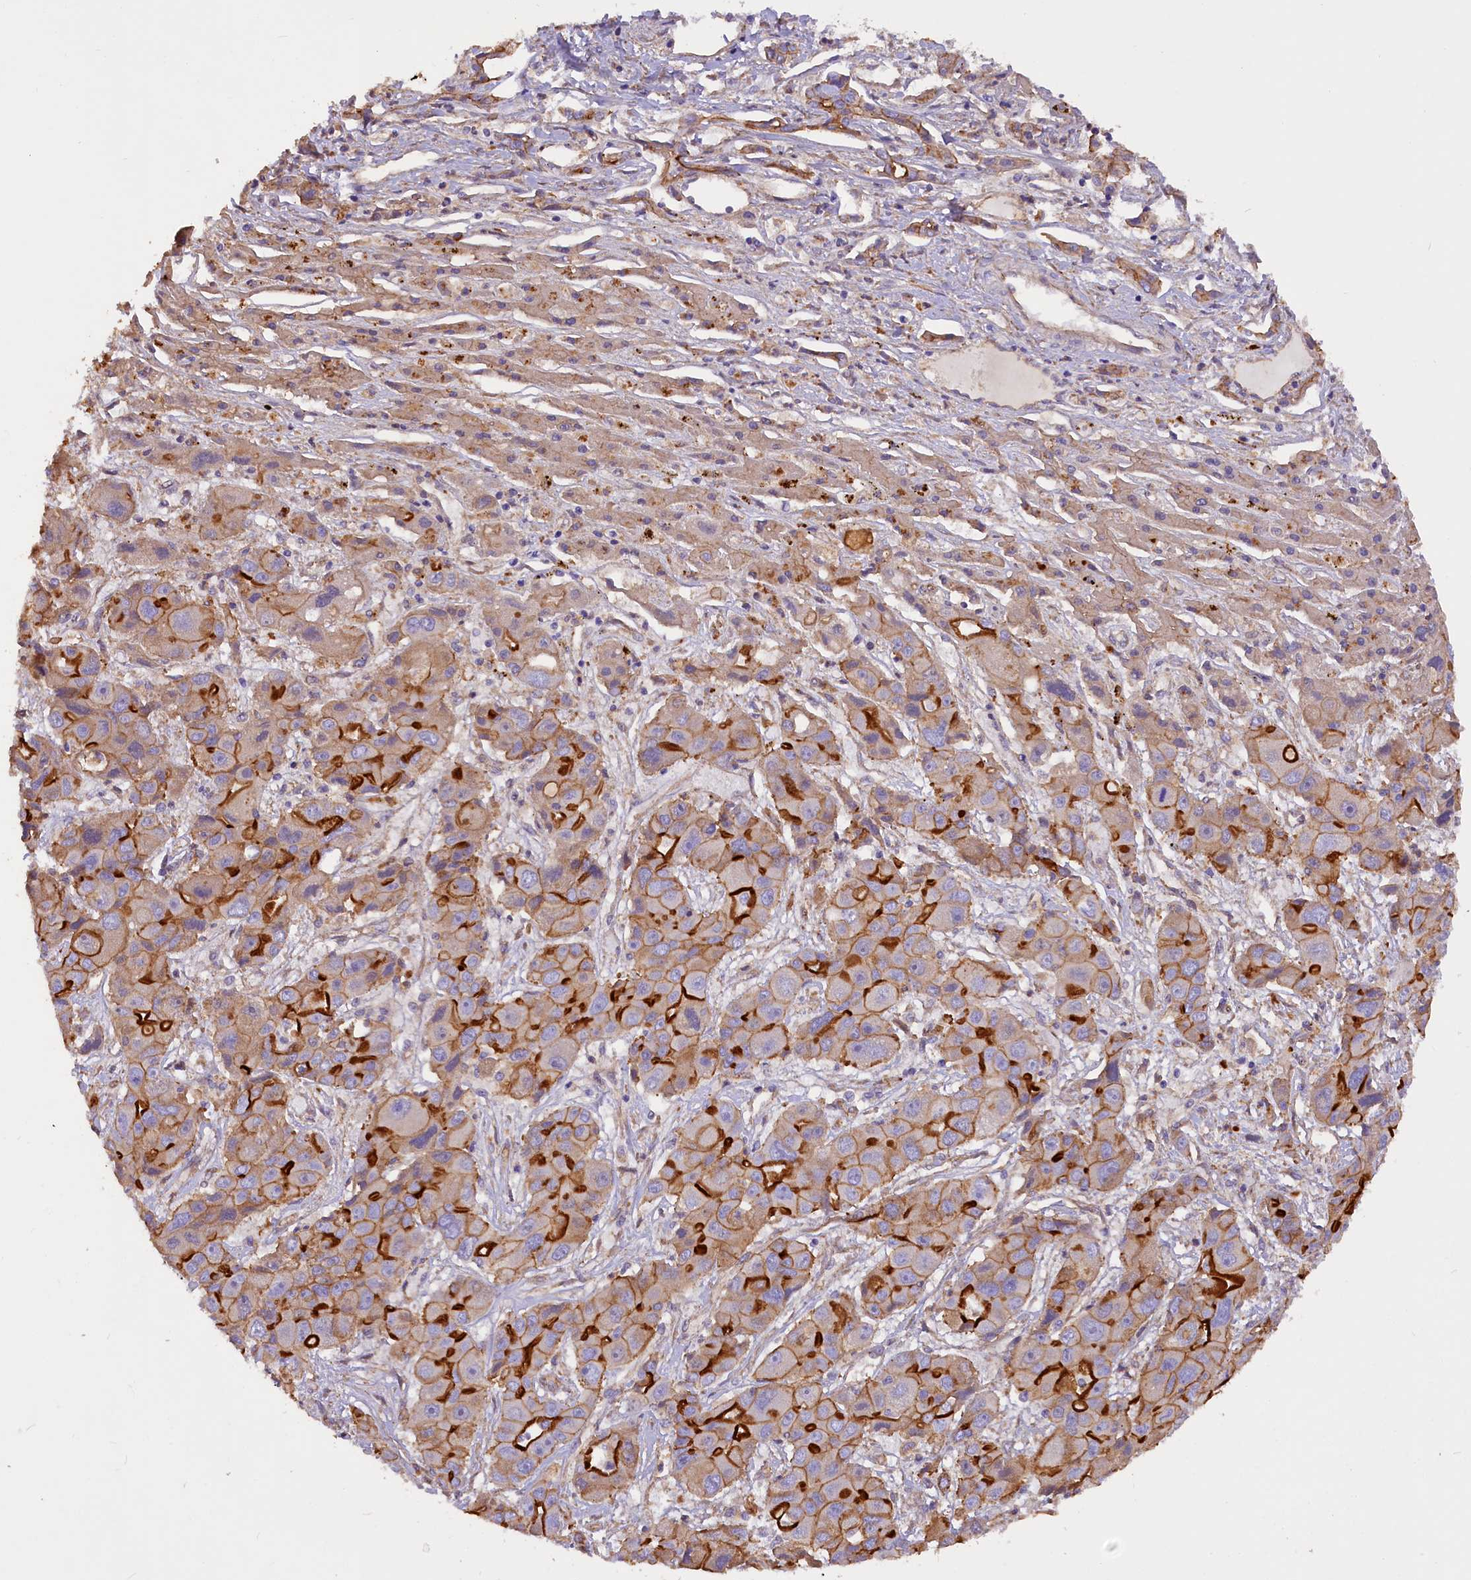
{"staining": {"intensity": "strong", "quantity": "25%-75%", "location": "cytoplasmic/membranous"}, "tissue": "liver cancer", "cell_type": "Tumor cells", "image_type": "cancer", "snomed": [{"axis": "morphology", "description": "Cholangiocarcinoma"}, {"axis": "topography", "description": "Liver"}], "caption": "A high amount of strong cytoplasmic/membranous staining is present in approximately 25%-75% of tumor cells in cholangiocarcinoma (liver) tissue.", "gene": "ERMARD", "patient": {"sex": "male", "age": 67}}